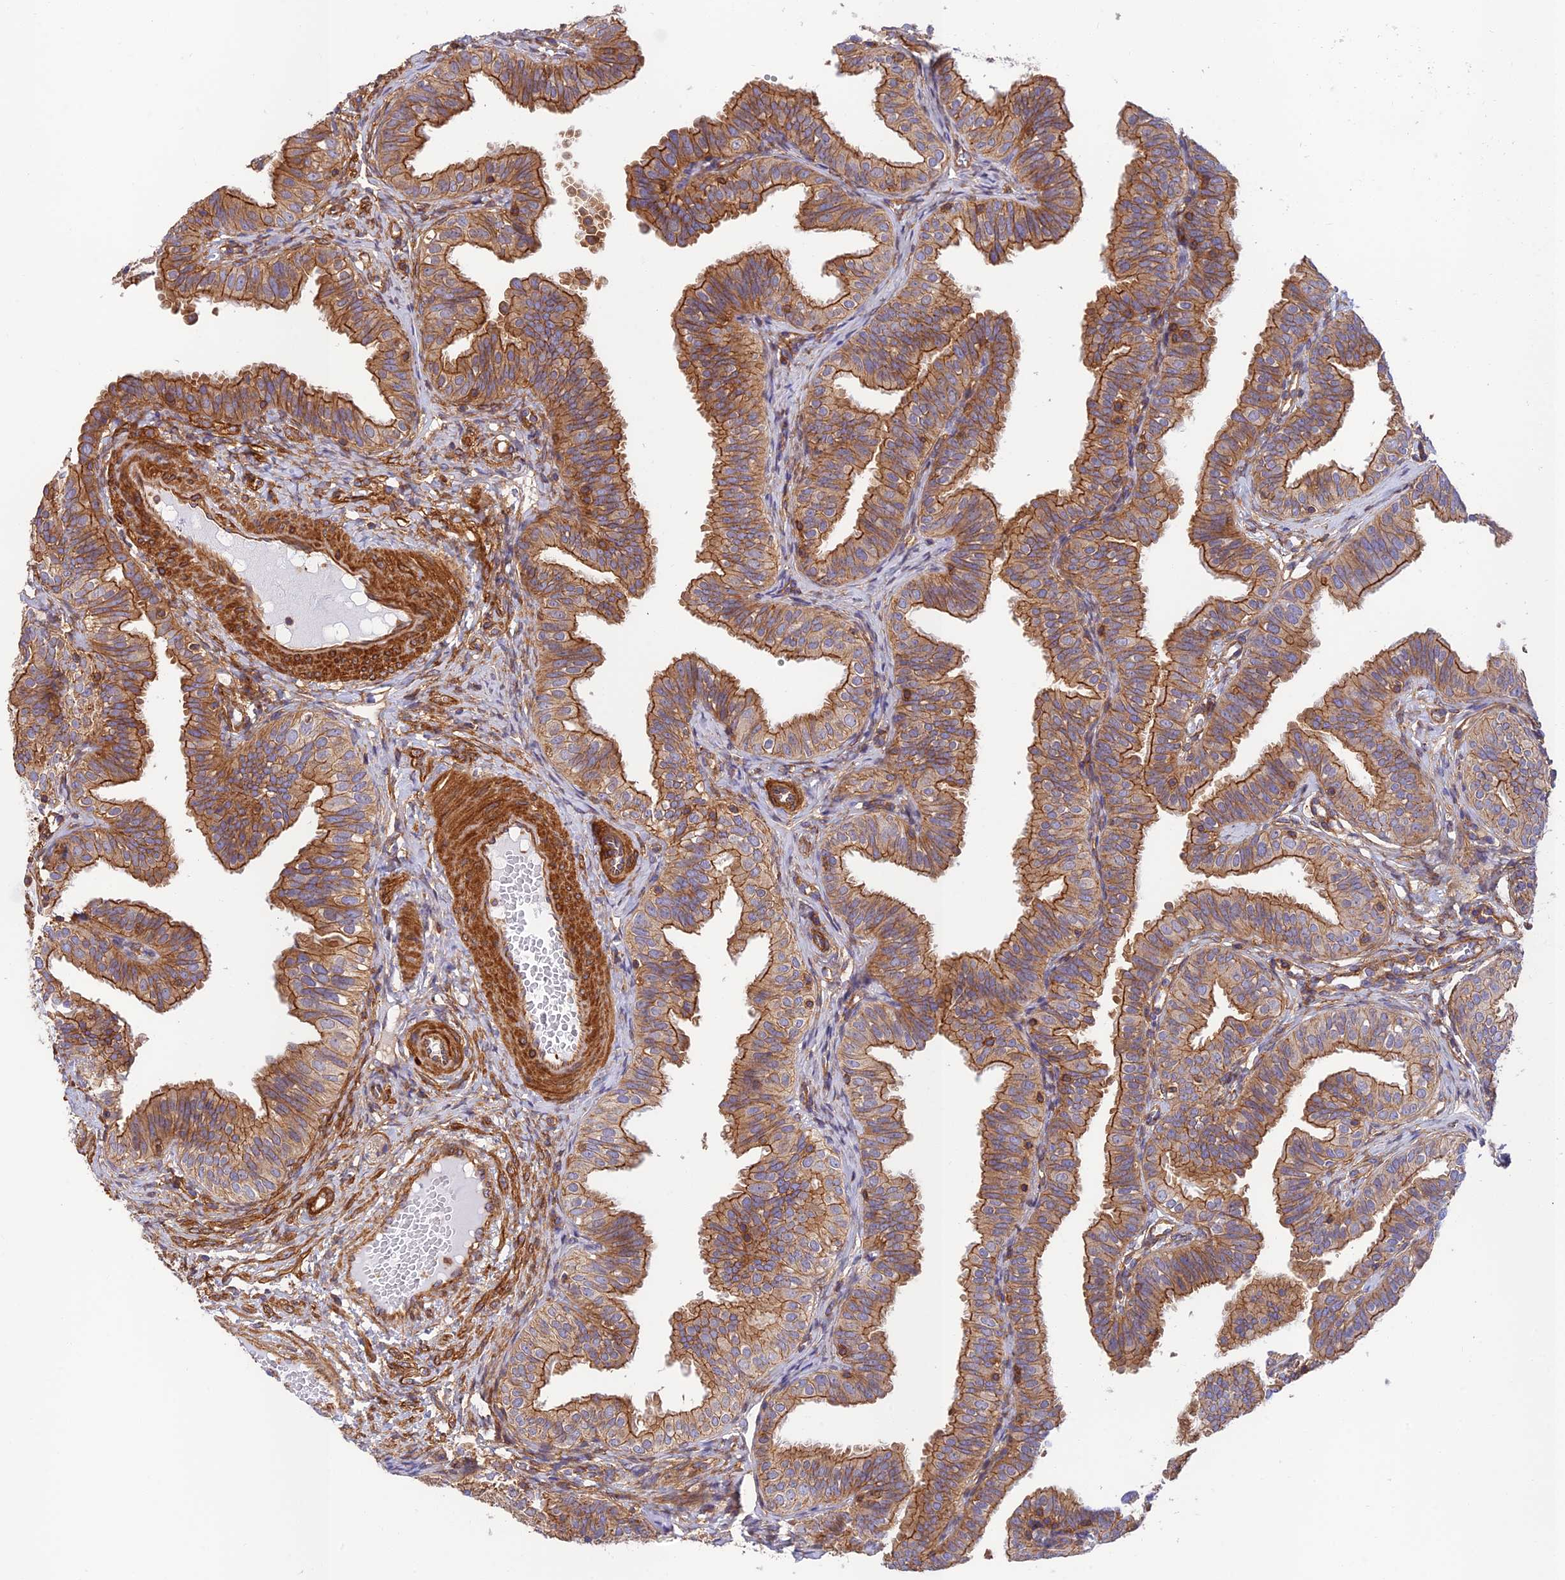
{"staining": {"intensity": "moderate", "quantity": ">75%", "location": "cytoplasmic/membranous"}, "tissue": "fallopian tube", "cell_type": "Glandular cells", "image_type": "normal", "snomed": [{"axis": "morphology", "description": "Normal tissue, NOS"}, {"axis": "topography", "description": "Fallopian tube"}], "caption": "High-magnification brightfield microscopy of benign fallopian tube stained with DAB (brown) and counterstained with hematoxylin (blue). glandular cells exhibit moderate cytoplasmic/membranous expression is seen in approximately>75% of cells.", "gene": "PPP1R12C", "patient": {"sex": "female", "age": 35}}